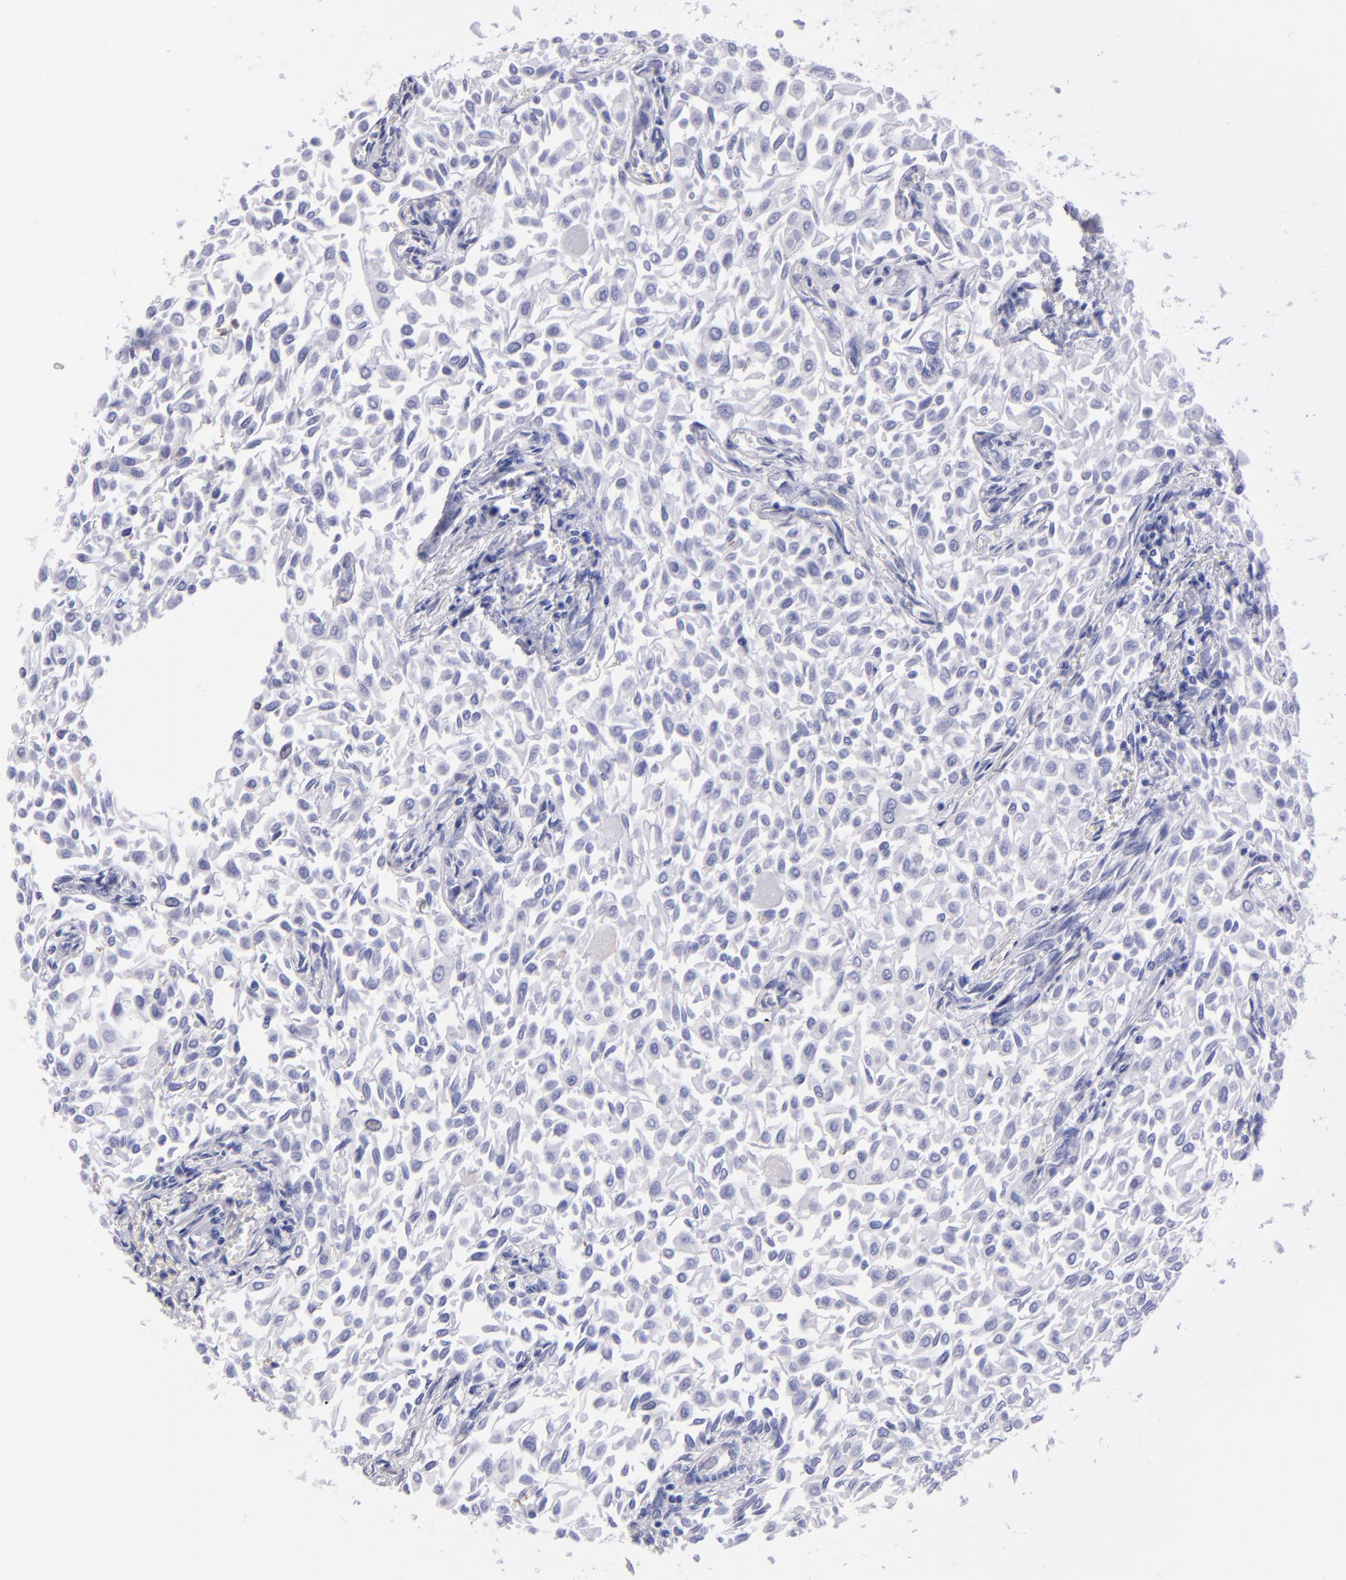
{"staining": {"intensity": "negative", "quantity": "none", "location": "none"}, "tissue": "urothelial cancer", "cell_type": "Tumor cells", "image_type": "cancer", "snomed": [{"axis": "morphology", "description": "Urothelial carcinoma, Low grade"}, {"axis": "topography", "description": "Urinary bladder"}], "caption": "This micrograph is of urothelial carcinoma (low-grade) stained with immunohistochemistry to label a protein in brown with the nuclei are counter-stained blue. There is no positivity in tumor cells. (DAB immunohistochemistry (IHC), high magnification).", "gene": "TG", "patient": {"sex": "male", "age": 64}}